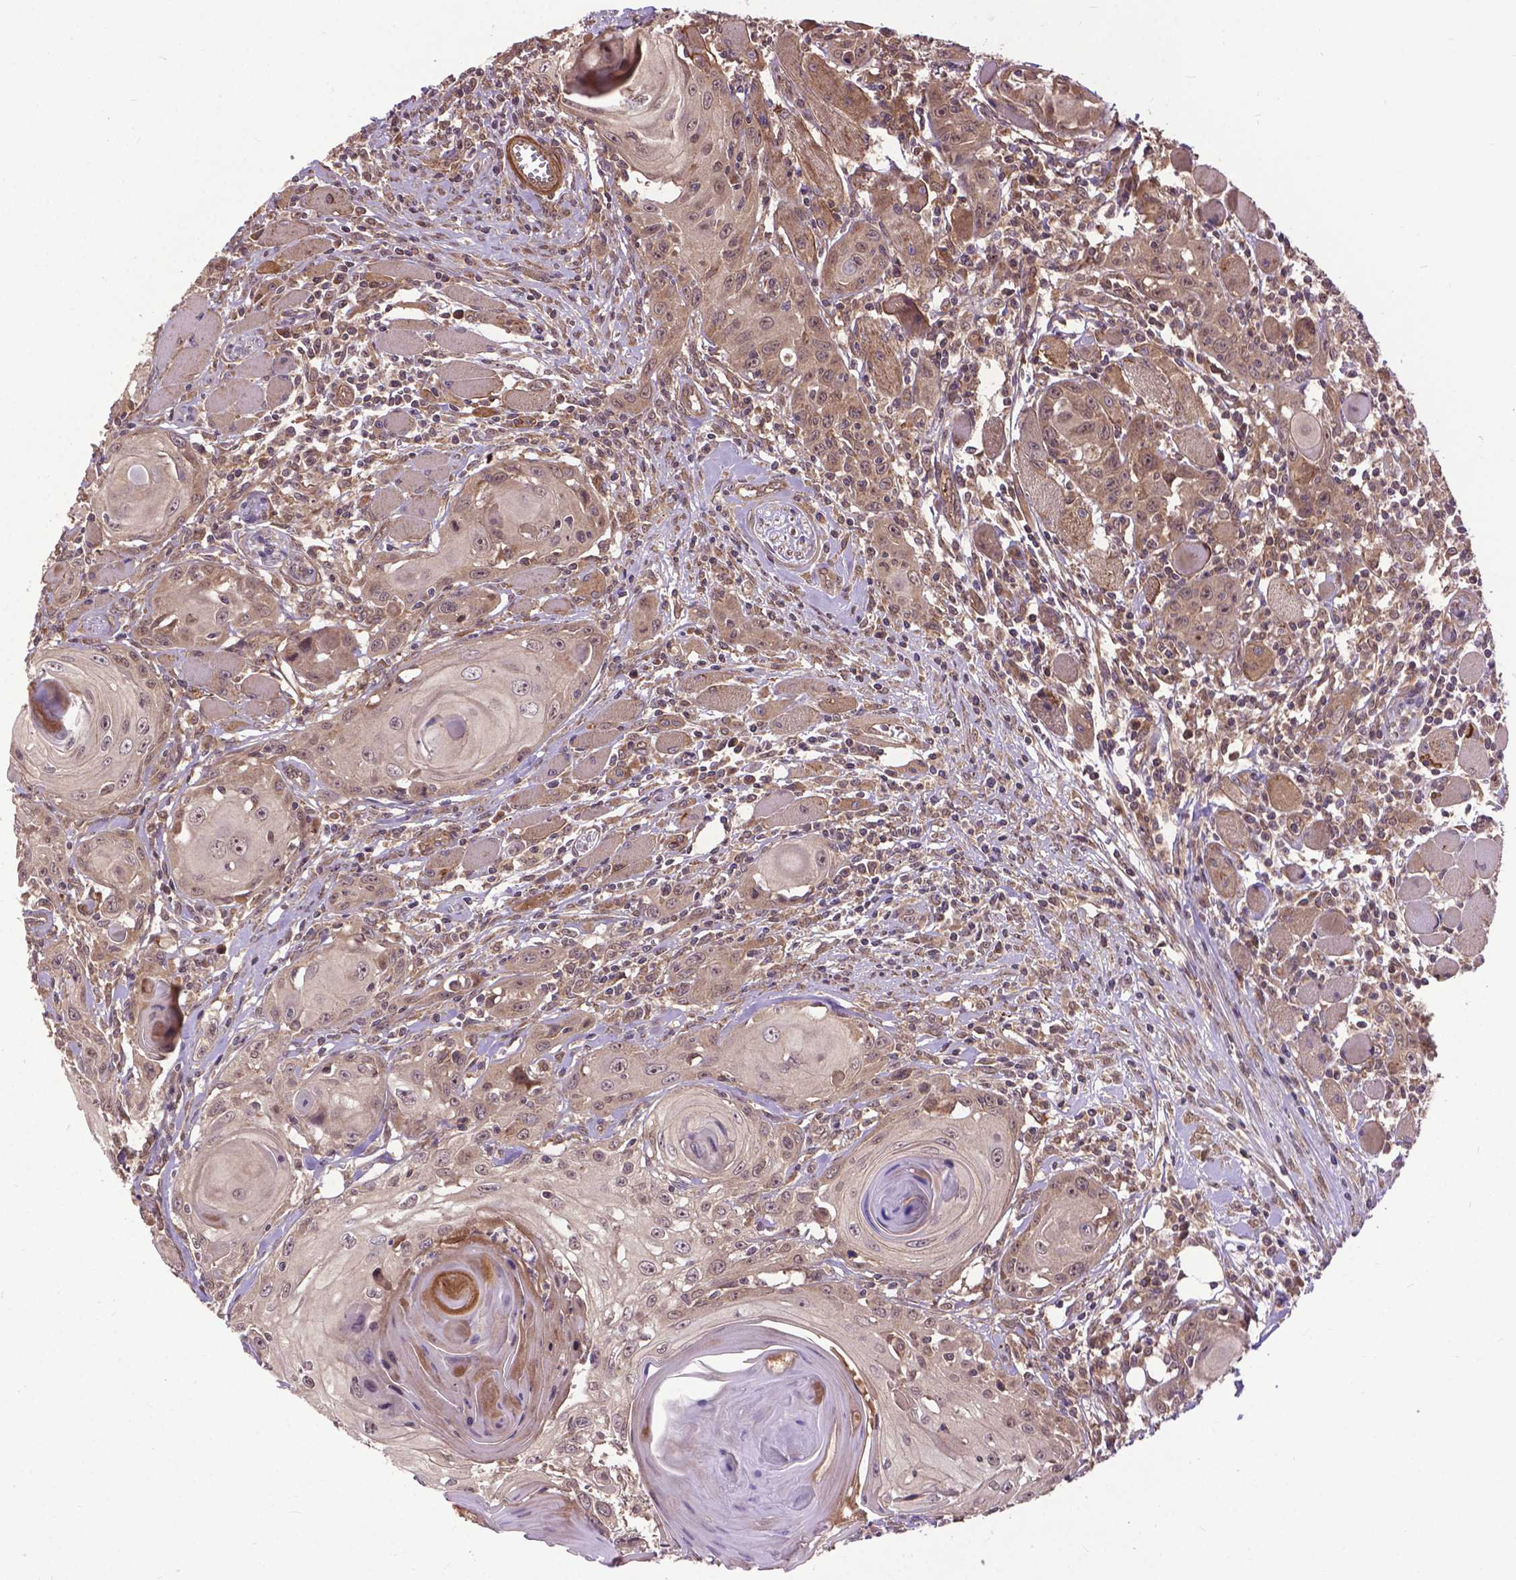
{"staining": {"intensity": "weak", "quantity": ">75%", "location": "cytoplasmic/membranous"}, "tissue": "head and neck cancer", "cell_type": "Tumor cells", "image_type": "cancer", "snomed": [{"axis": "morphology", "description": "Squamous cell carcinoma, NOS"}, {"axis": "topography", "description": "Head-Neck"}], "caption": "A high-resolution image shows immunohistochemistry (IHC) staining of squamous cell carcinoma (head and neck), which exhibits weak cytoplasmic/membranous positivity in approximately >75% of tumor cells.", "gene": "ZNF616", "patient": {"sex": "female", "age": 80}}